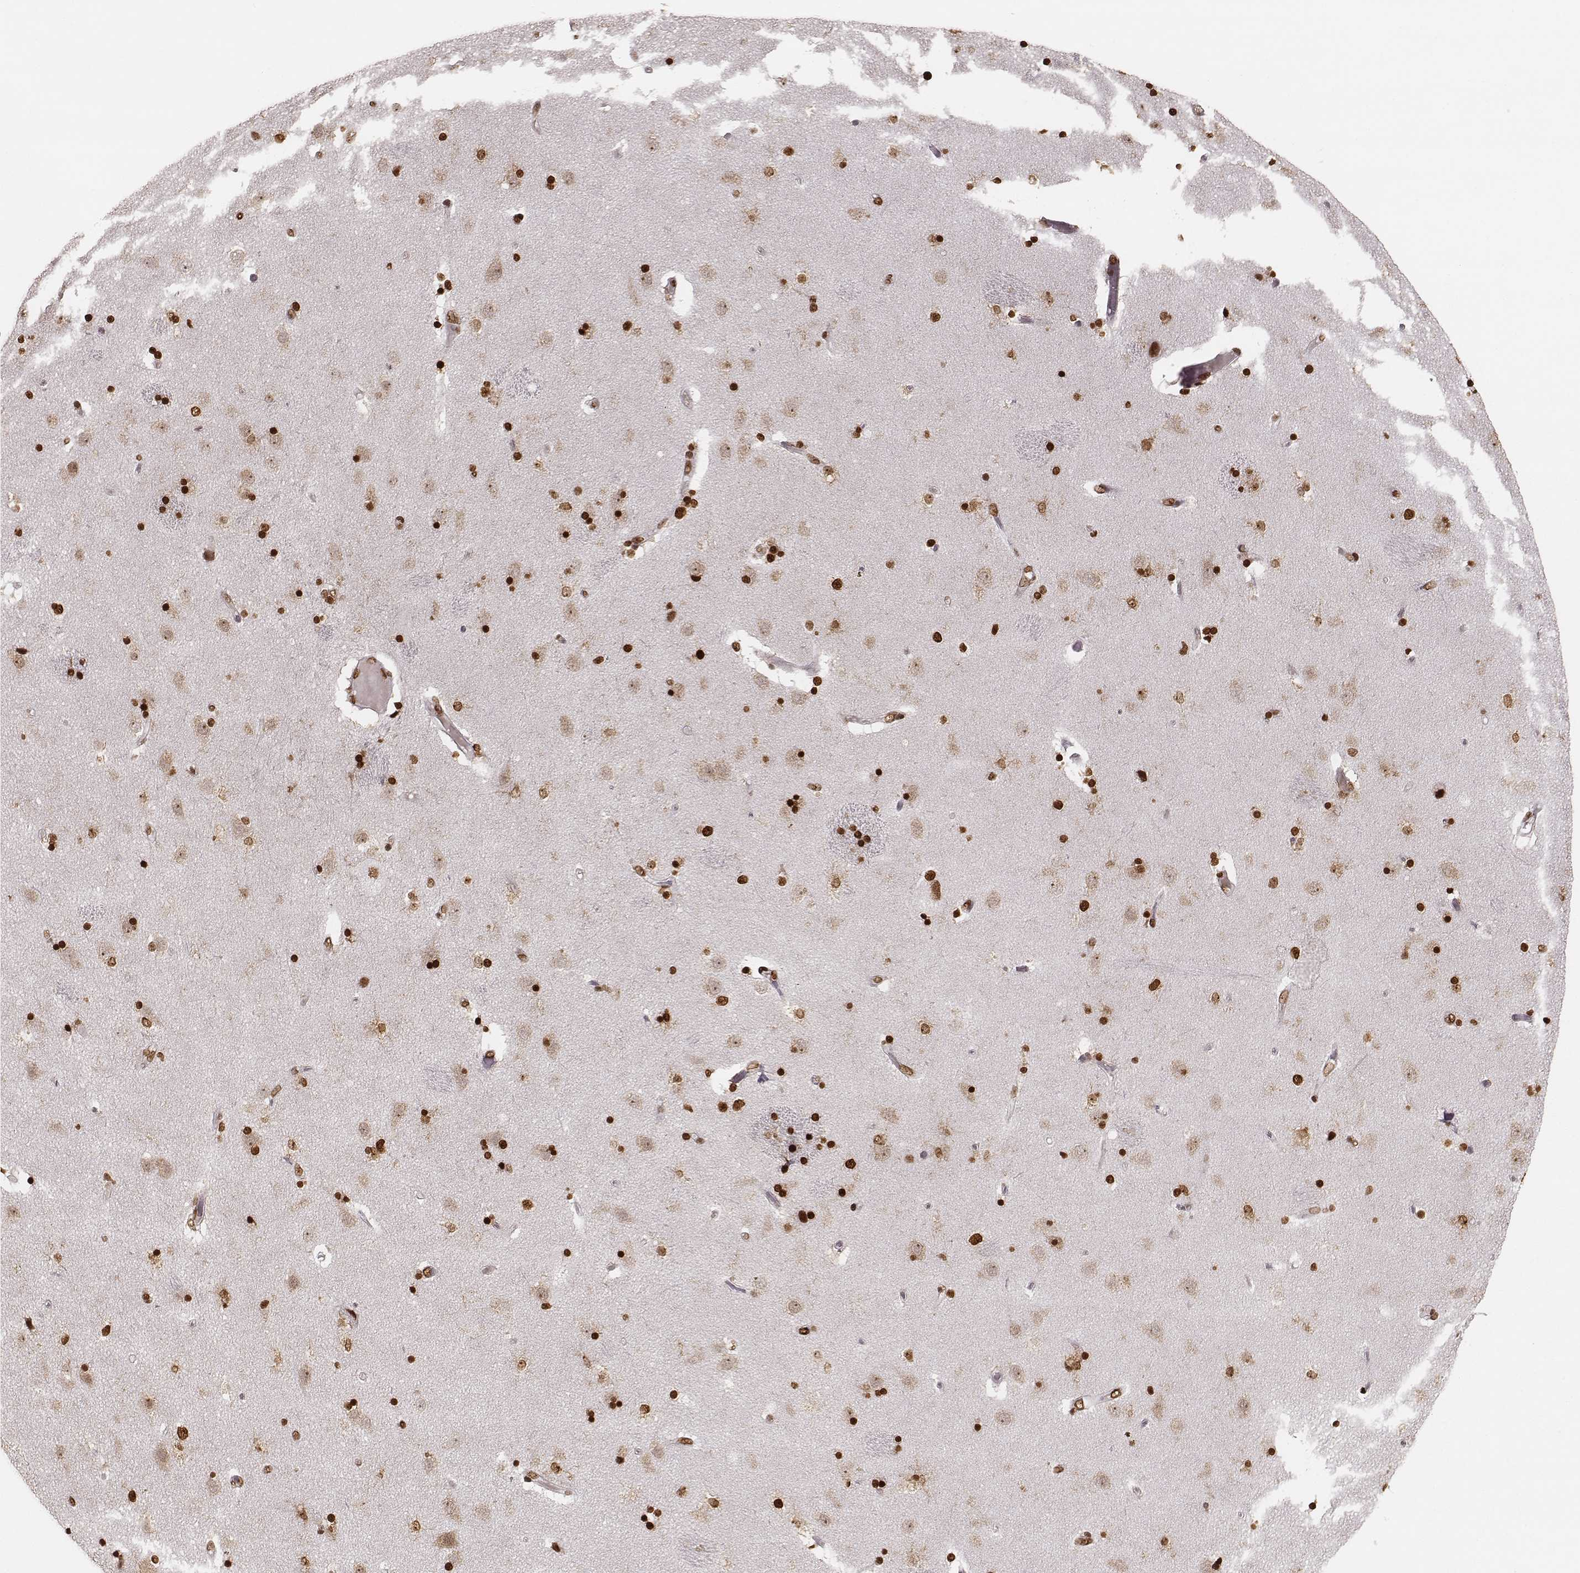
{"staining": {"intensity": "strong", "quantity": ">75%", "location": "nuclear"}, "tissue": "caudate", "cell_type": "Glial cells", "image_type": "normal", "snomed": [{"axis": "morphology", "description": "Normal tissue, NOS"}, {"axis": "topography", "description": "Lateral ventricle wall"}], "caption": "Strong nuclear staining for a protein is present in approximately >75% of glial cells of benign caudate using immunohistochemistry.", "gene": "PARP1", "patient": {"sex": "female", "age": 71}}